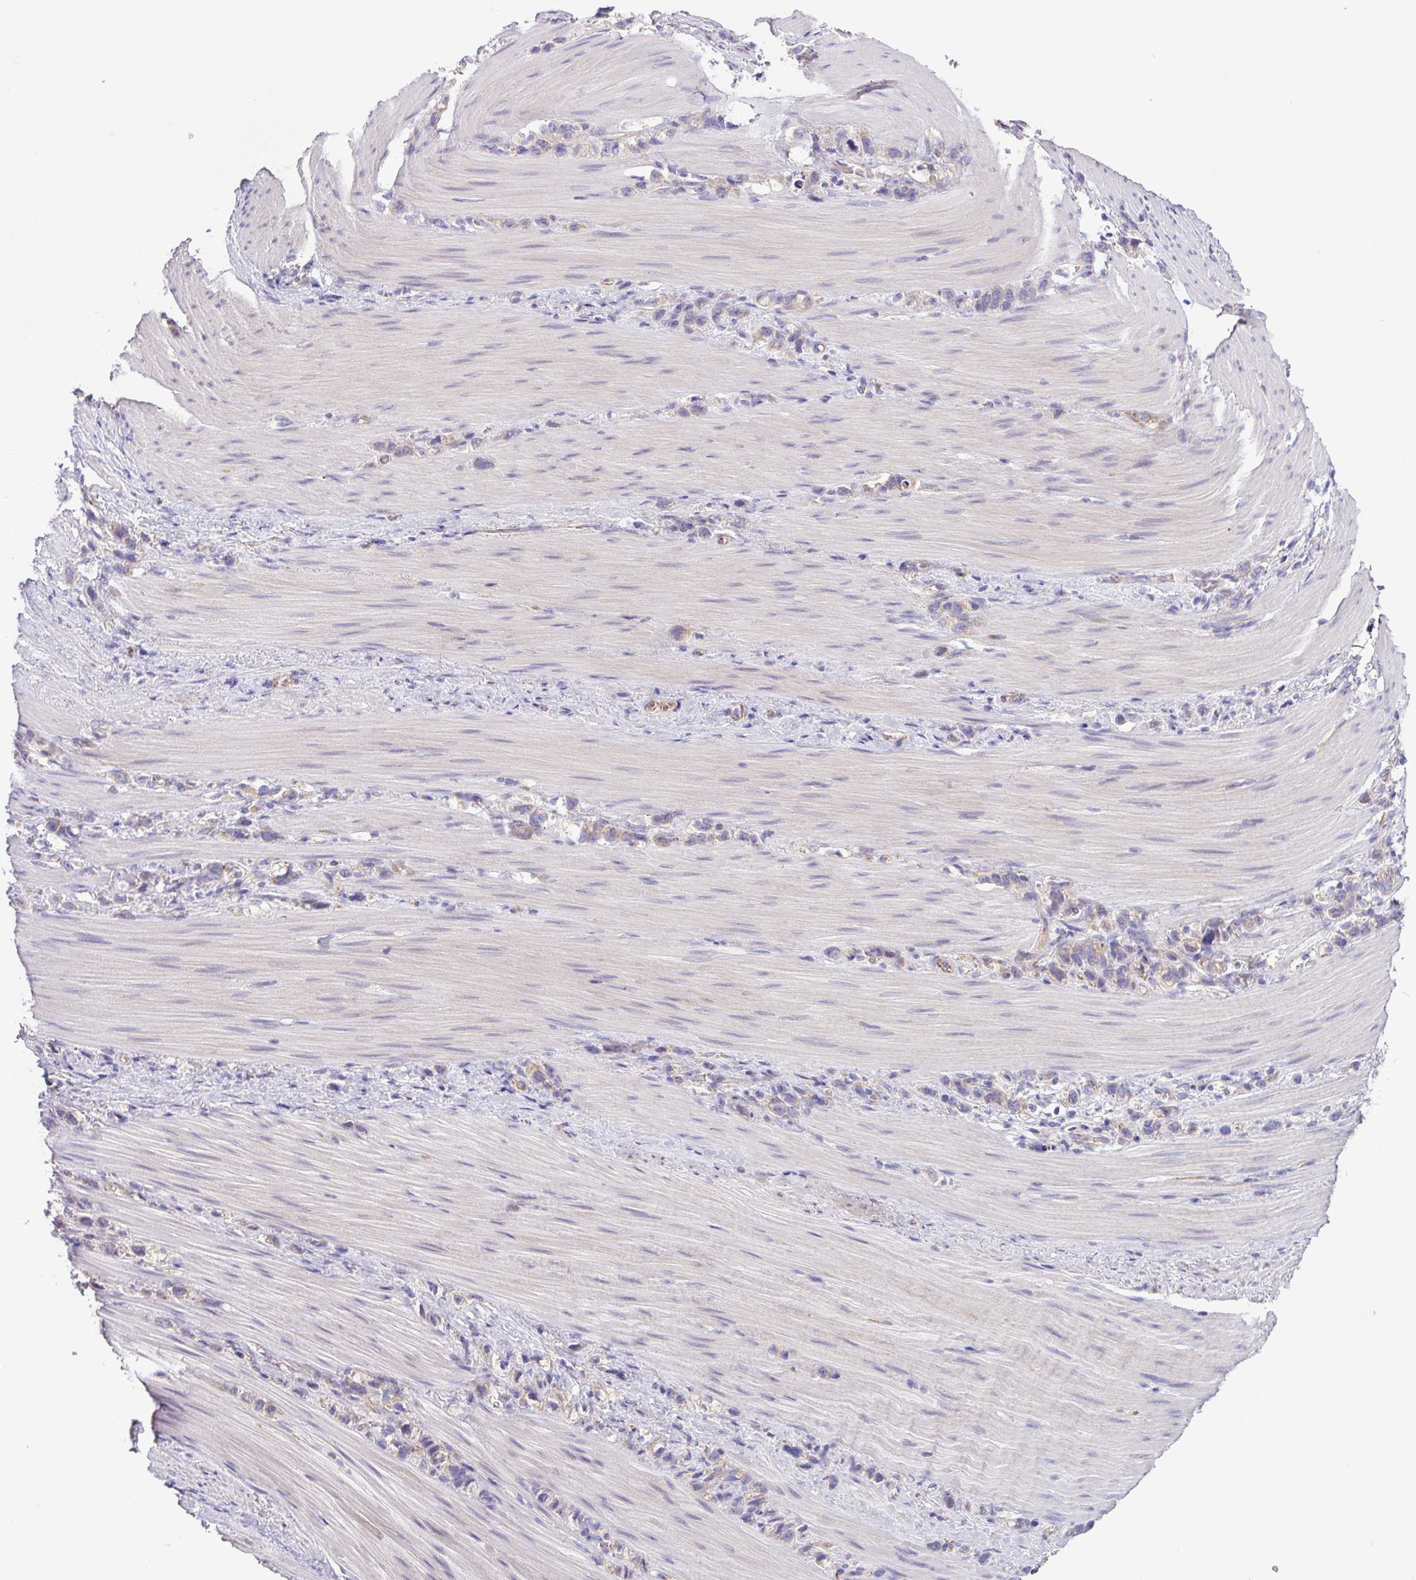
{"staining": {"intensity": "weak", "quantity": "25%-75%", "location": "cytoplasmic/membranous"}, "tissue": "stomach cancer", "cell_type": "Tumor cells", "image_type": "cancer", "snomed": [{"axis": "morphology", "description": "Adenocarcinoma, NOS"}, {"axis": "topography", "description": "Stomach"}], "caption": "DAB (3,3'-diaminobenzidine) immunohistochemical staining of human stomach cancer reveals weak cytoplasmic/membranous protein expression in approximately 25%-75% of tumor cells. (IHC, brightfield microscopy, high magnification).", "gene": "MRM2", "patient": {"sex": "female", "age": 65}}